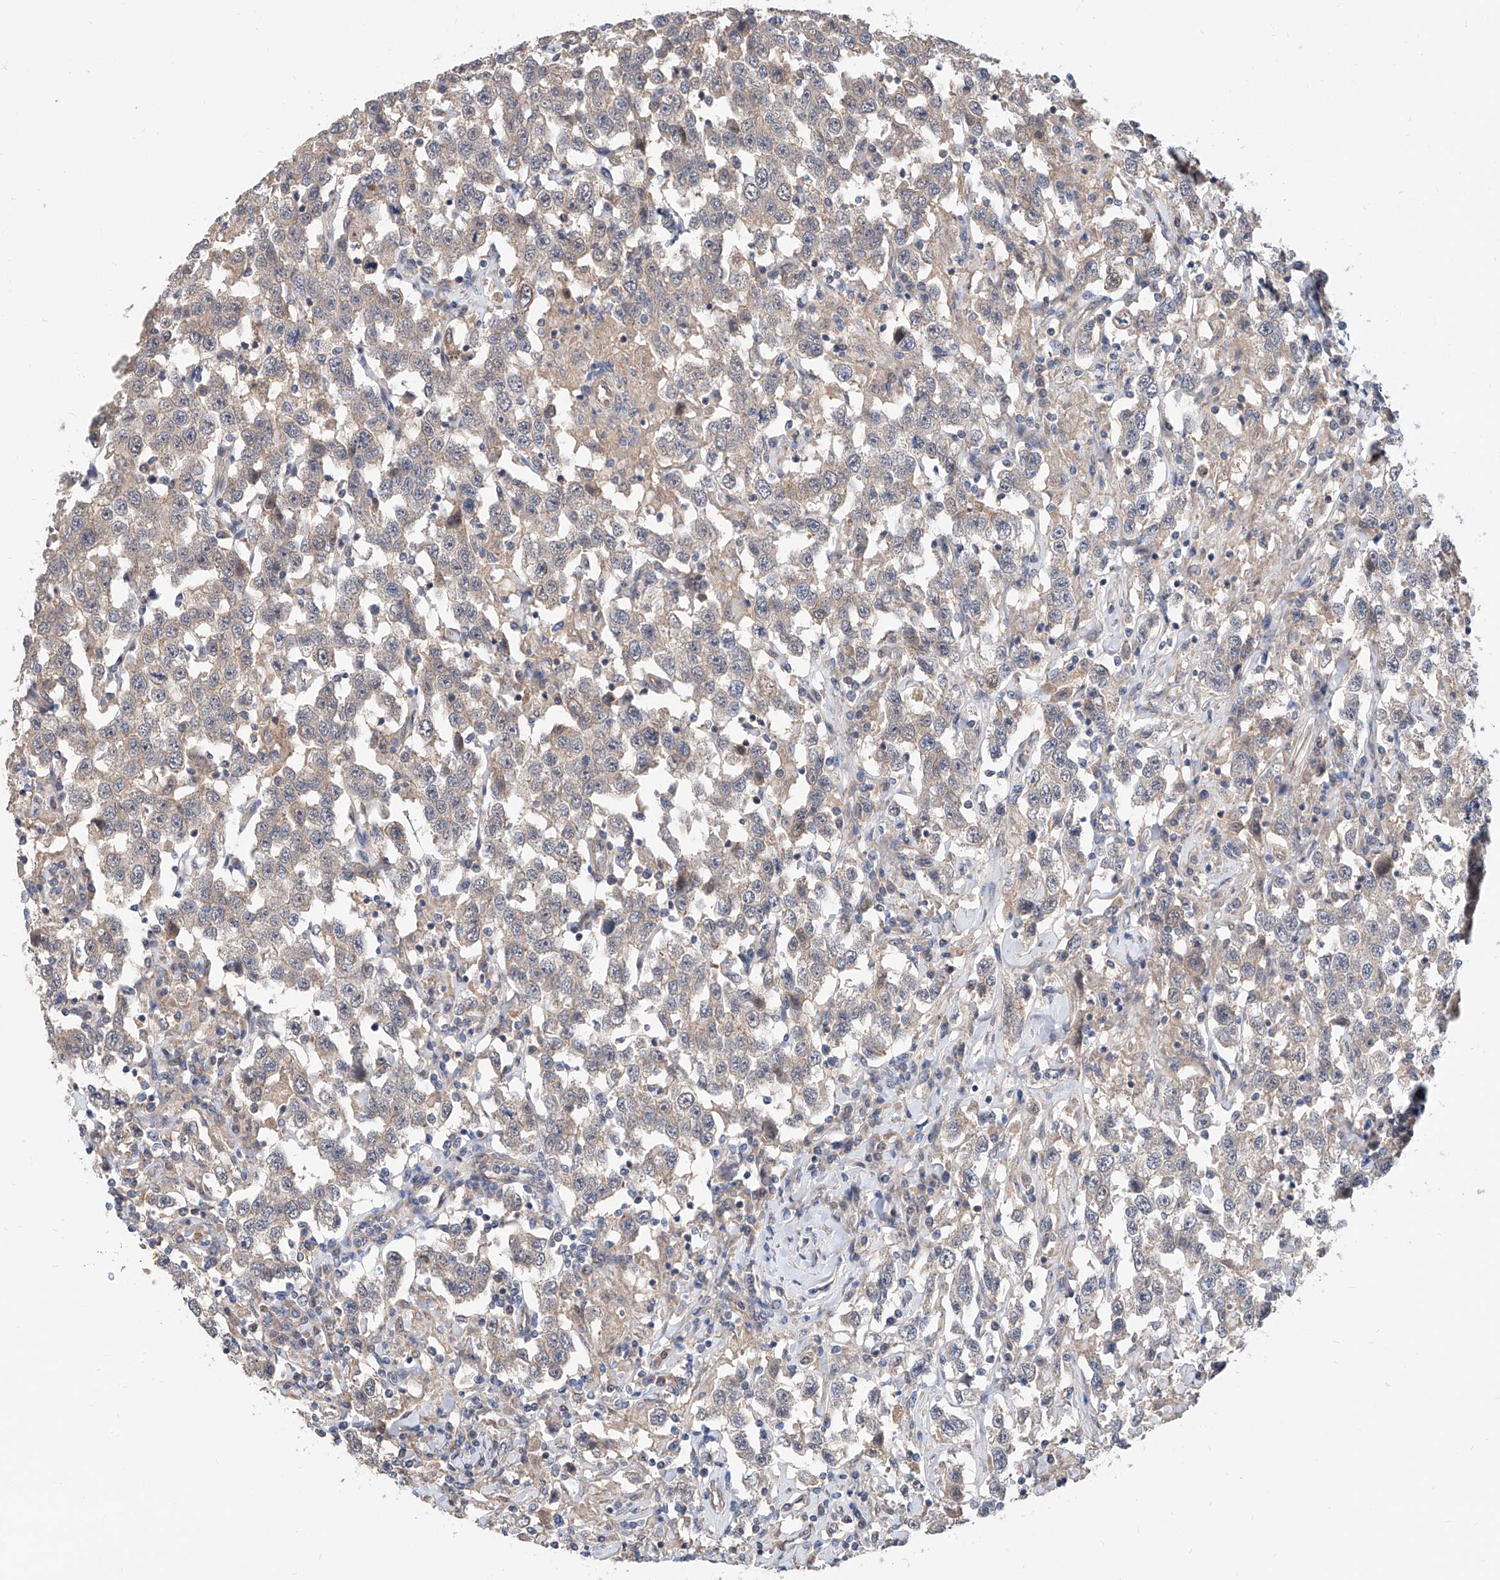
{"staining": {"intensity": "negative", "quantity": "none", "location": "none"}, "tissue": "testis cancer", "cell_type": "Tumor cells", "image_type": "cancer", "snomed": [{"axis": "morphology", "description": "Seminoma, NOS"}, {"axis": "topography", "description": "Testis"}], "caption": "High magnification brightfield microscopy of testis seminoma stained with DAB (brown) and counterstained with hematoxylin (blue): tumor cells show no significant expression.", "gene": "MAGEE2", "patient": {"sex": "male", "age": 41}}